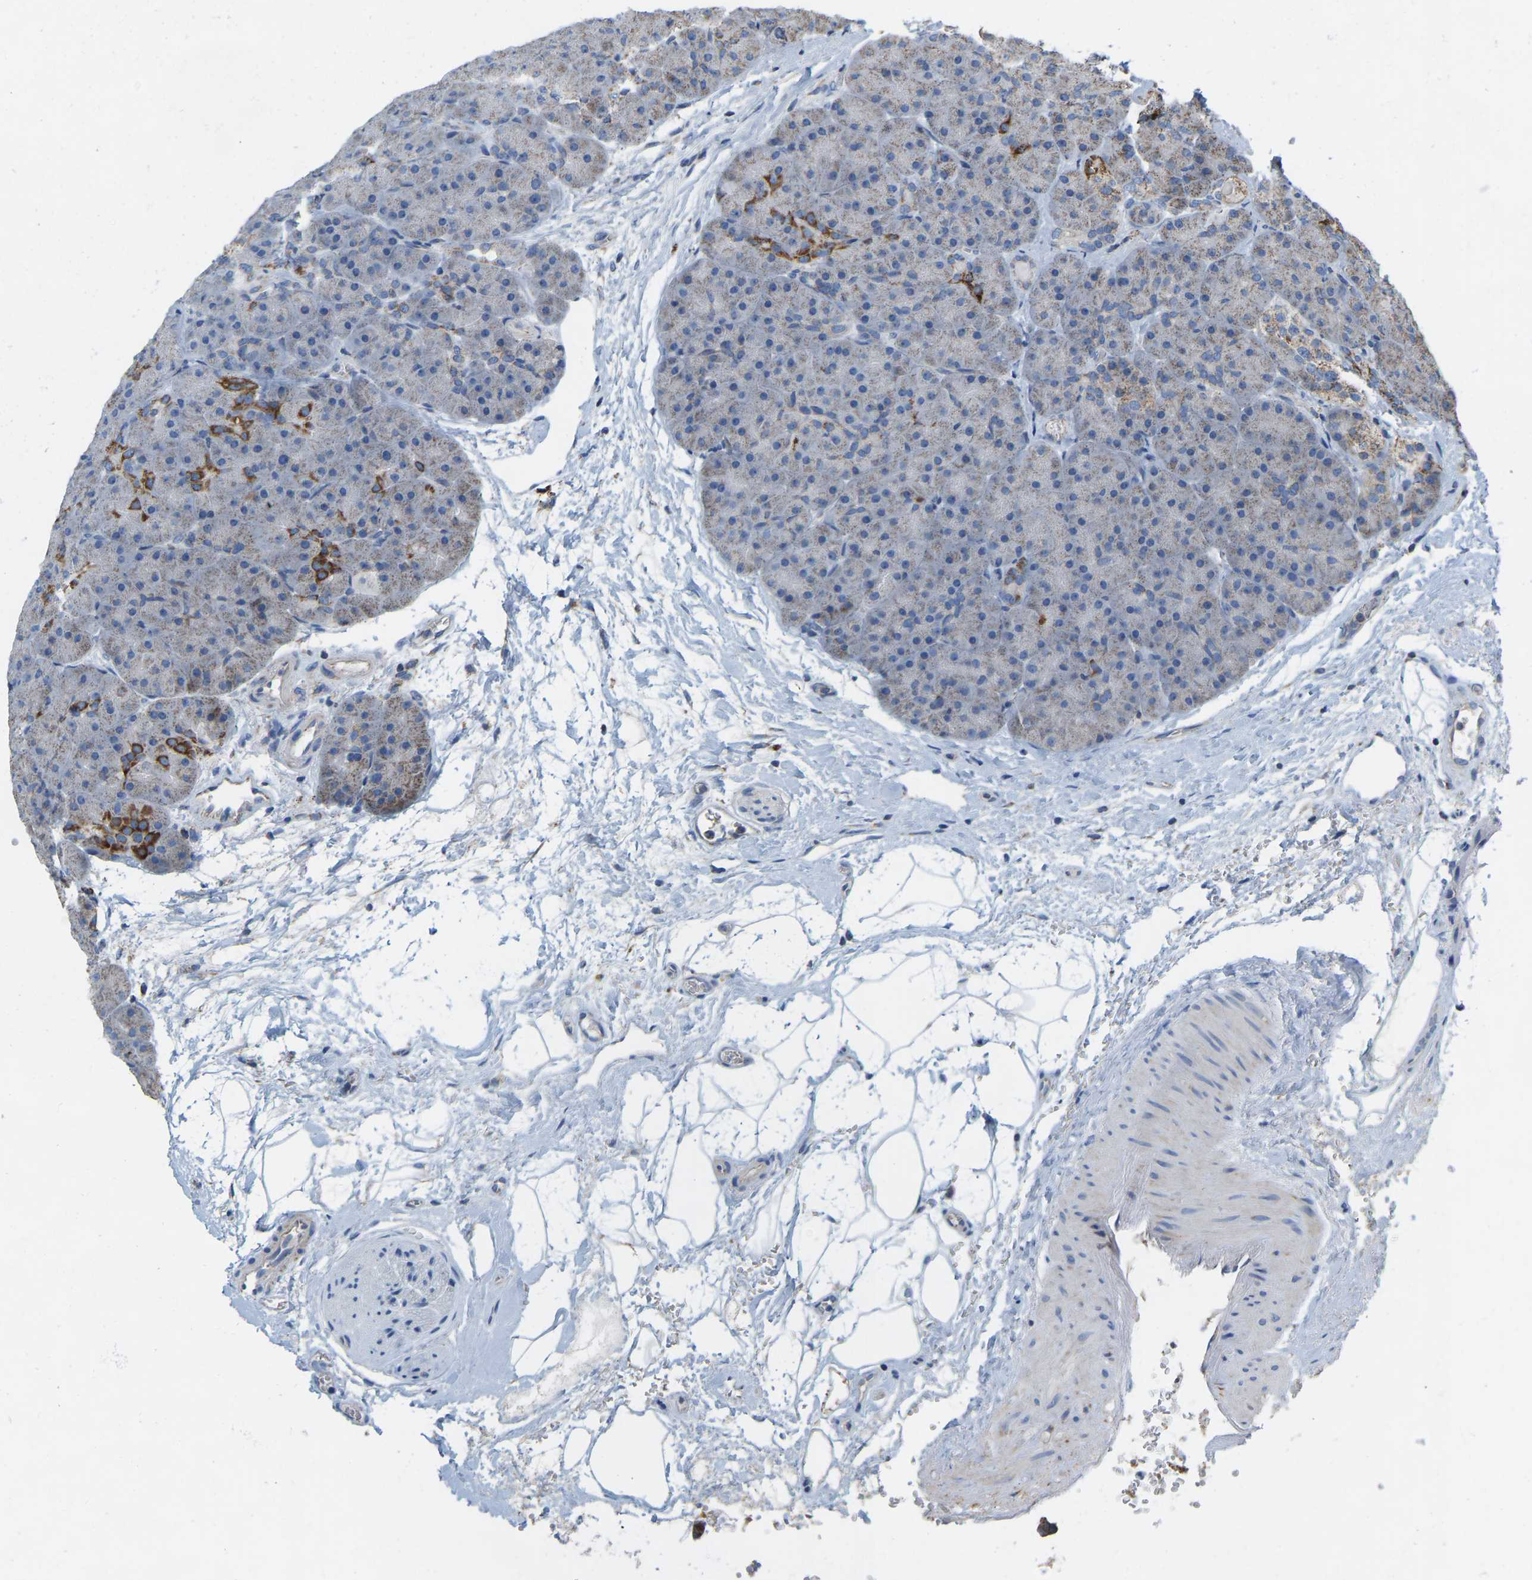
{"staining": {"intensity": "strong", "quantity": "<25%", "location": "cytoplasmic/membranous"}, "tissue": "pancreas", "cell_type": "Exocrine glandular cells", "image_type": "normal", "snomed": [{"axis": "morphology", "description": "Normal tissue, NOS"}, {"axis": "topography", "description": "Pancreas"}], "caption": "IHC (DAB (3,3'-diaminobenzidine)) staining of unremarkable human pancreas displays strong cytoplasmic/membranous protein staining in about <25% of exocrine glandular cells. (brown staining indicates protein expression, while blue staining denotes nuclei).", "gene": "CBLB", "patient": {"sex": "male", "age": 66}}